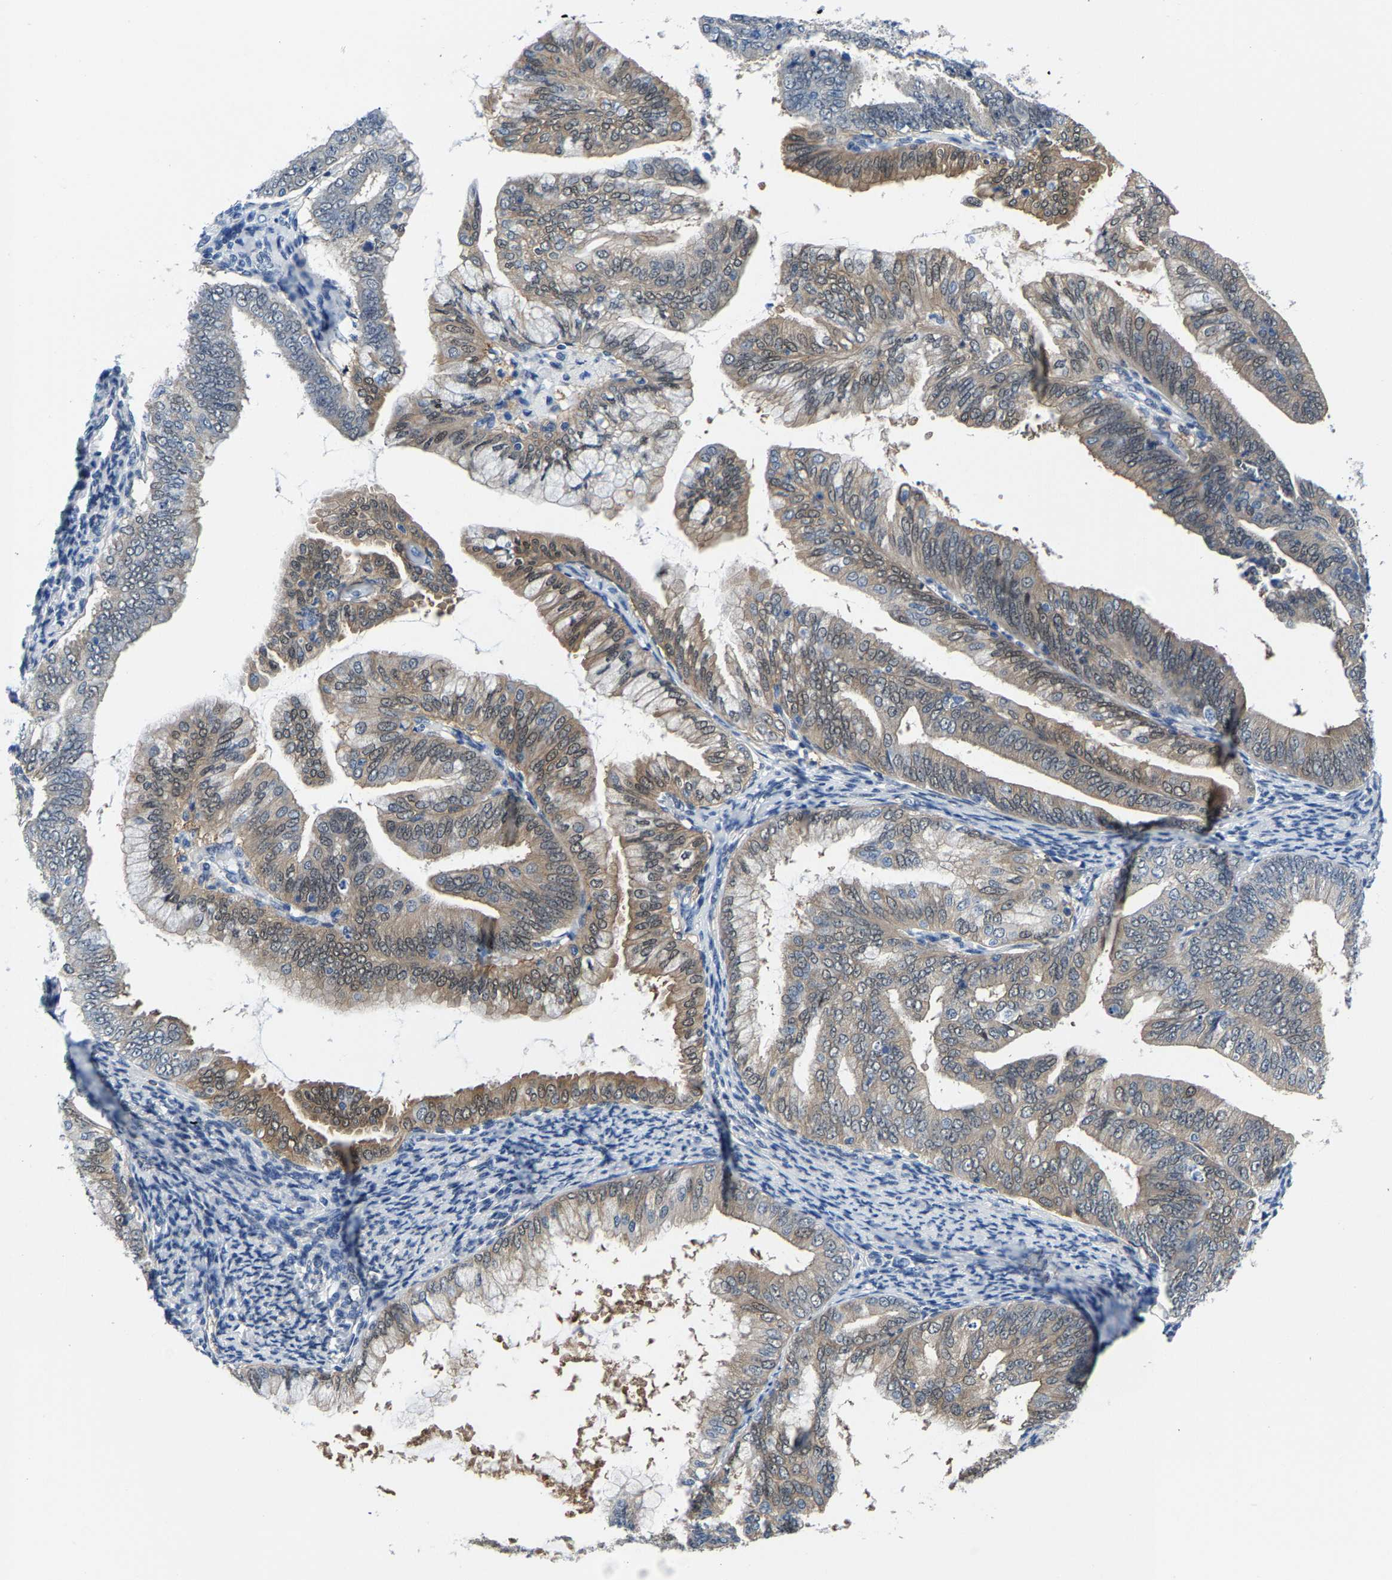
{"staining": {"intensity": "weak", "quantity": ">75%", "location": "cytoplasmic/membranous"}, "tissue": "endometrial cancer", "cell_type": "Tumor cells", "image_type": "cancer", "snomed": [{"axis": "morphology", "description": "Adenocarcinoma, NOS"}, {"axis": "topography", "description": "Endometrium"}], "caption": "Protein staining demonstrates weak cytoplasmic/membranous staining in approximately >75% of tumor cells in endometrial cancer (adenocarcinoma).", "gene": "SSH3", "patient": {"sex": "female", "age": 63}}